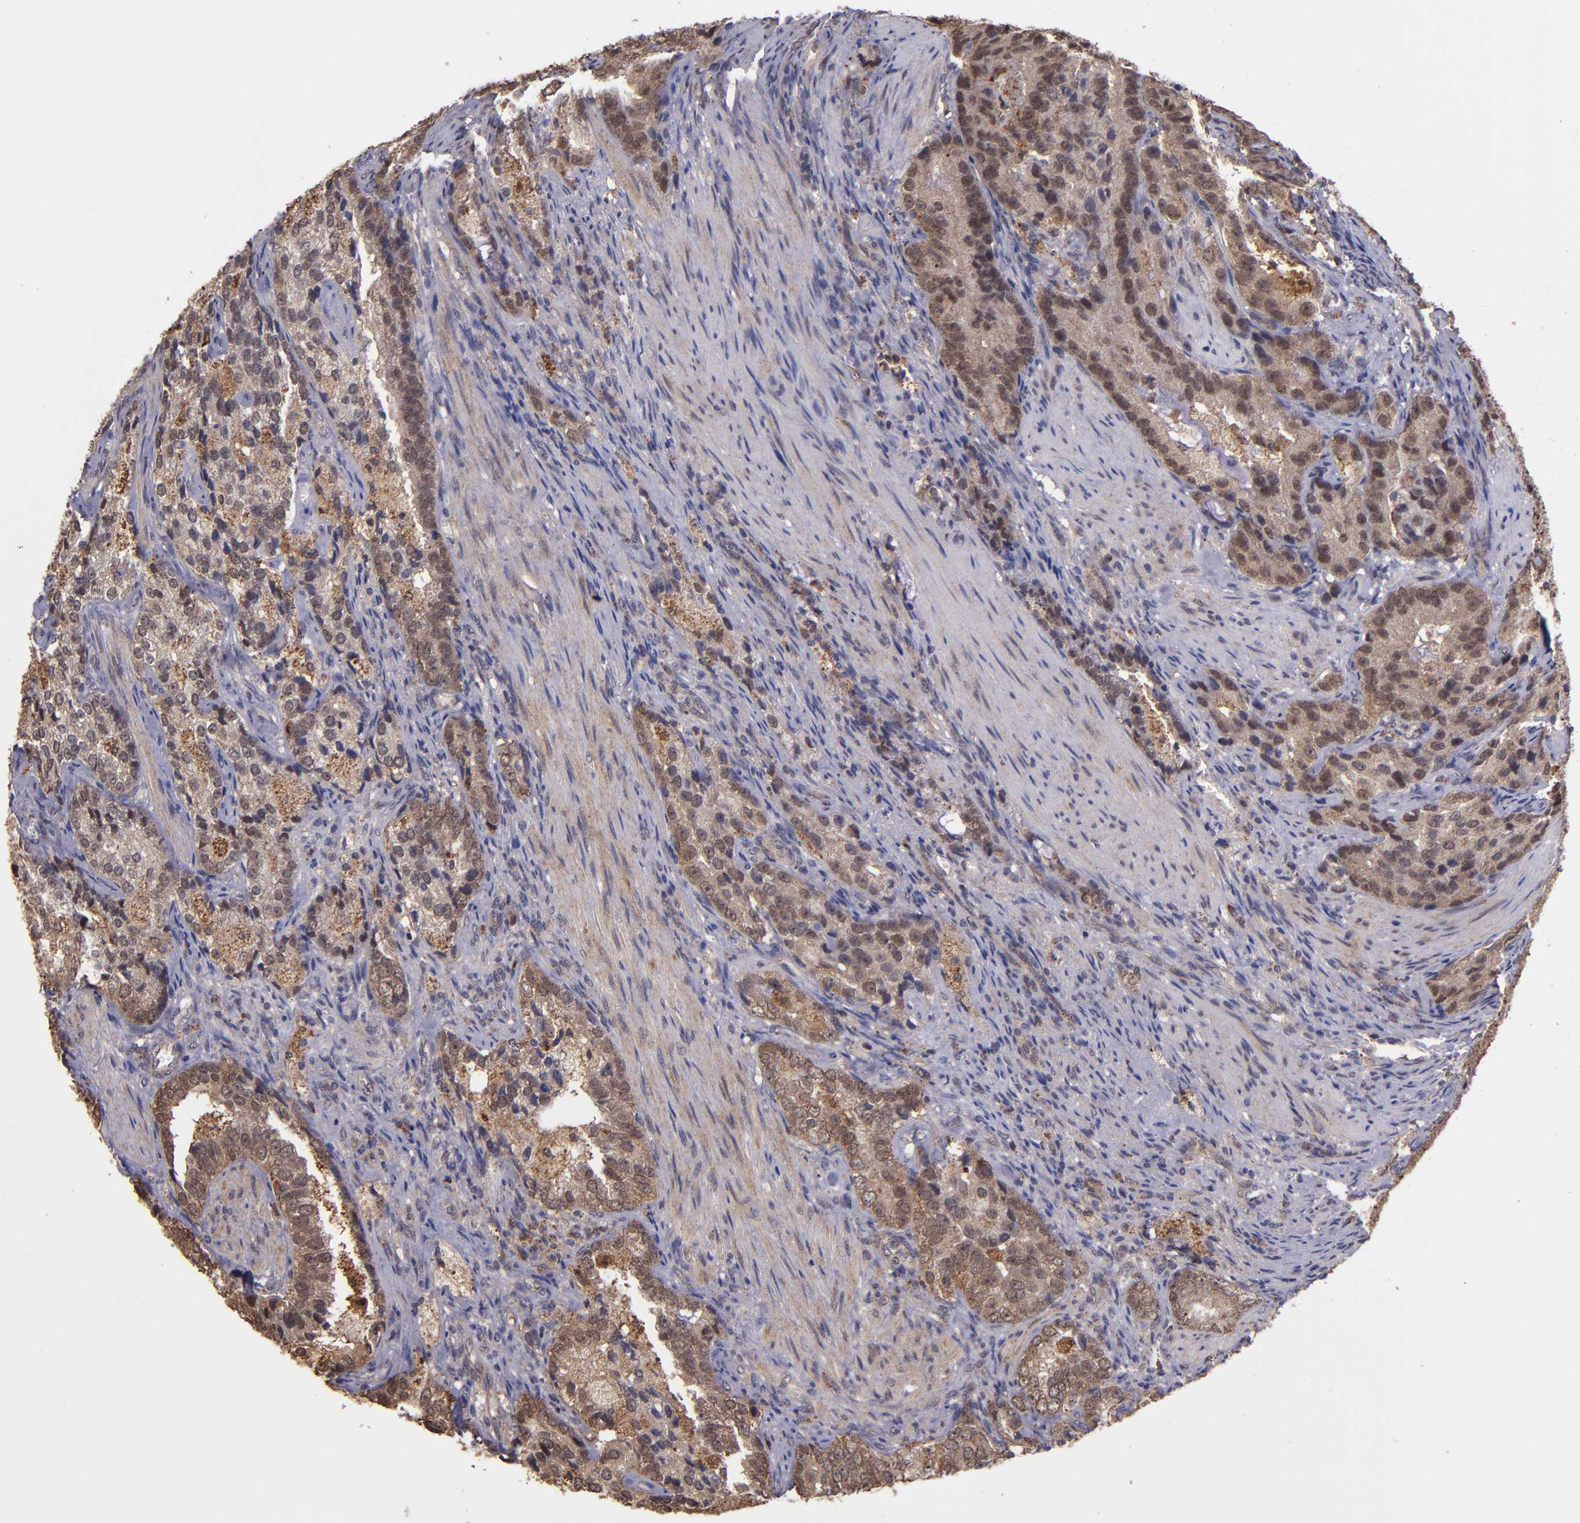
{"staining": {"intensity": "moderate", "quantity": ">75%", "location": "cytoplasmic/membranous,nuclear"}, "tissue": "prostate cancer", "cell_type": "Tumor cells", "image_type": "cancer", "snomed": [{"axis": "morphology", "description": "Adenocarcinoma, High grade"}, {"axis": "topography", "description": "Prostate"}], "caption": "Protein expression analysis of human high-grade adenocarcinoma (prostate) reveals moderate cytoplasmic/membranous and nuclear expression in approximately >75% of tumor cells.", "gene": "SIPA1L1", "patient": {"sex": "male", "age": 63}}